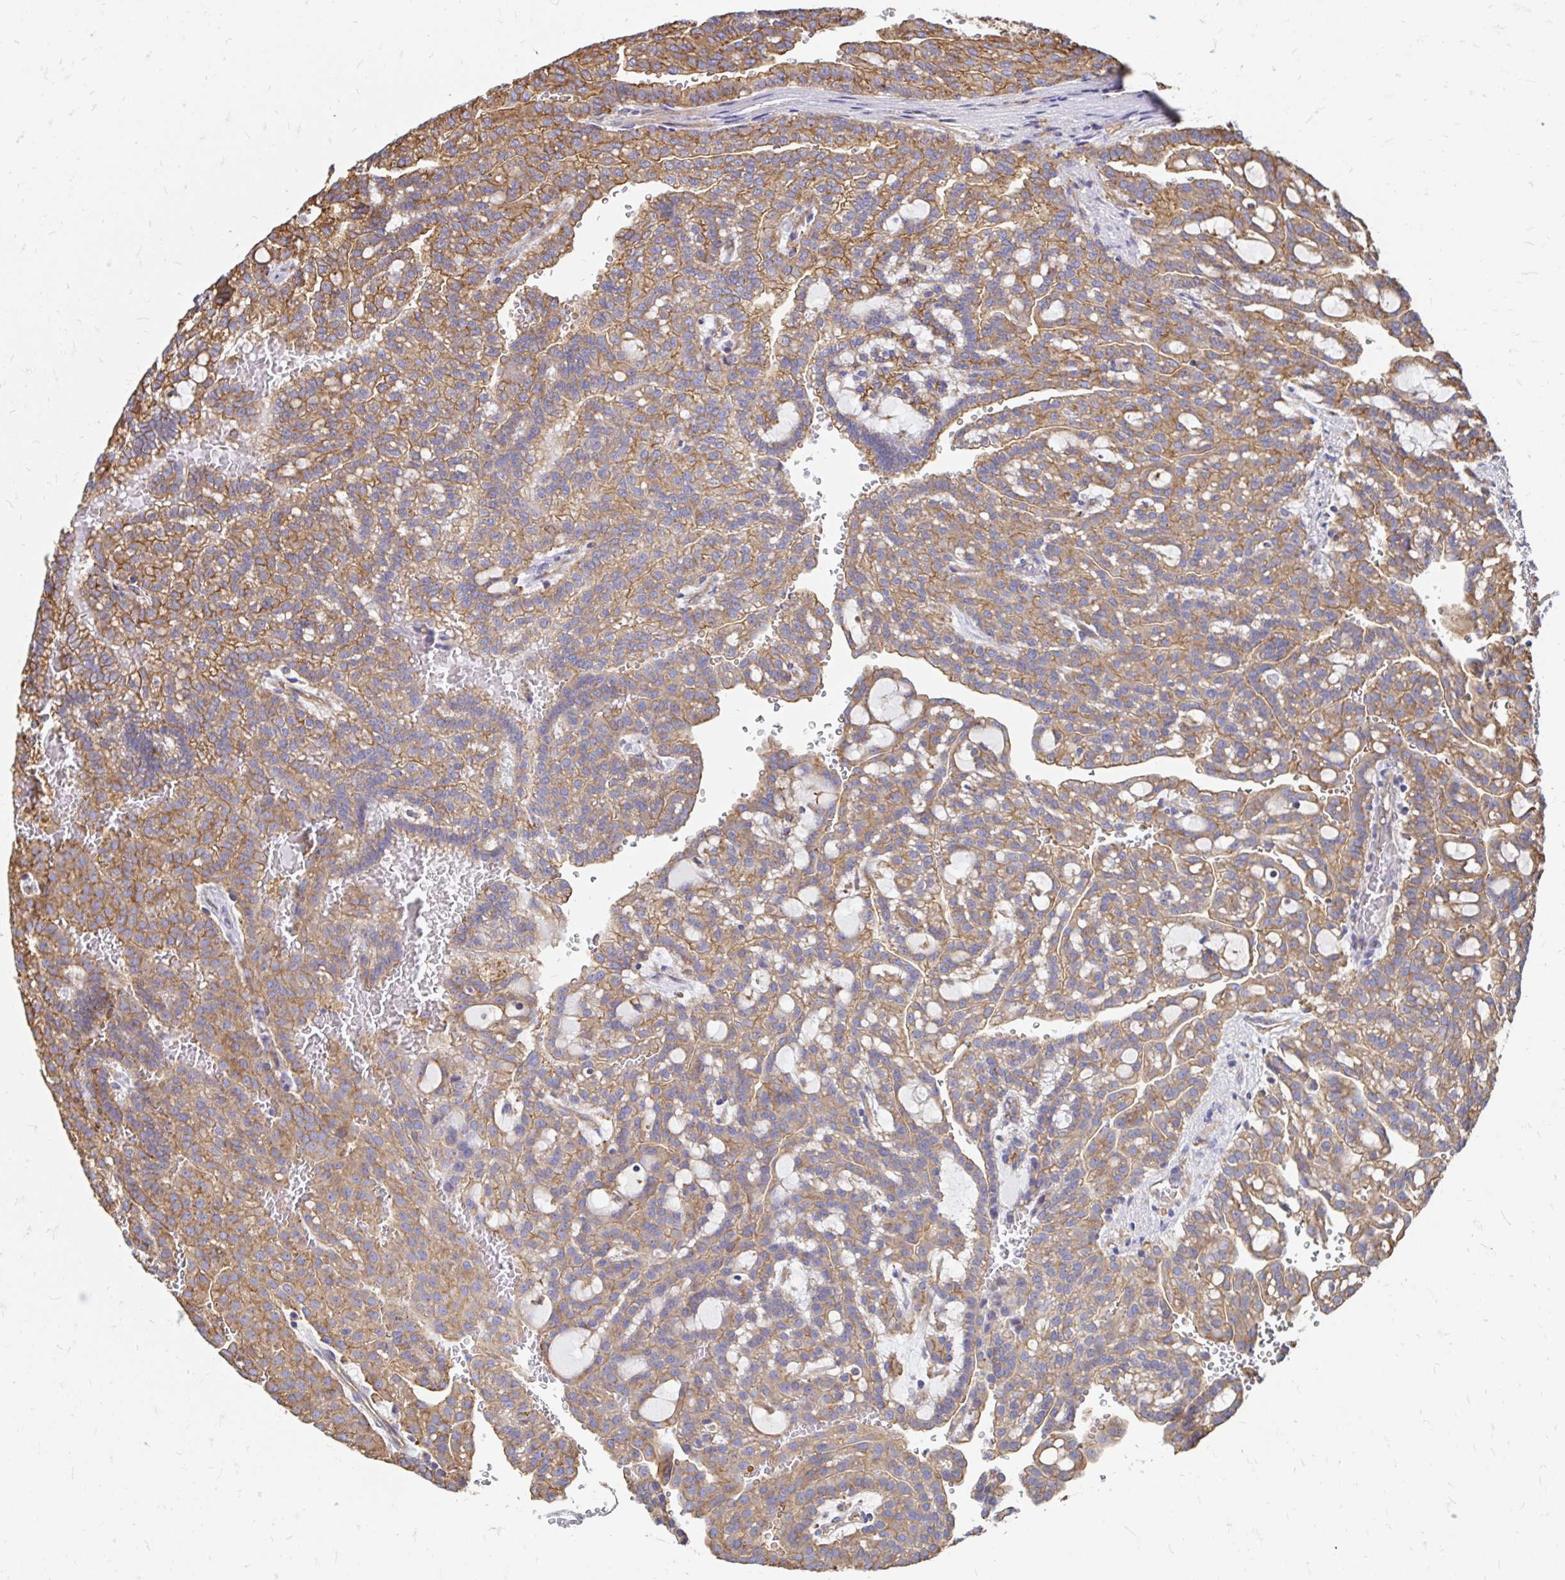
{"staining": {"intensity": "moderate", "quantity": ">75%", "location": "cytoplasmic/membranous"}, "tissue": "renal cancer", "cell_type": "Tumor cells", "image_type": "cancer", "snomed": [{"axis": "morphology", "description": "Adenocarcinoma, NOS"}, {"axis": "topography", "description": "Kidney"}], "caption": "DAB (3,3'-diaminobenzidine) immunohistochemical staining of adenocarcinoma (renal) reveals moderate cytoplasmic/membranous protein positivity in approximately >75% of tumor cells. (DAB = brown stain, brightfield microscopy at high magnification).", "gene": "CLTC", "patient": {"sex": "male", "age": 63}}